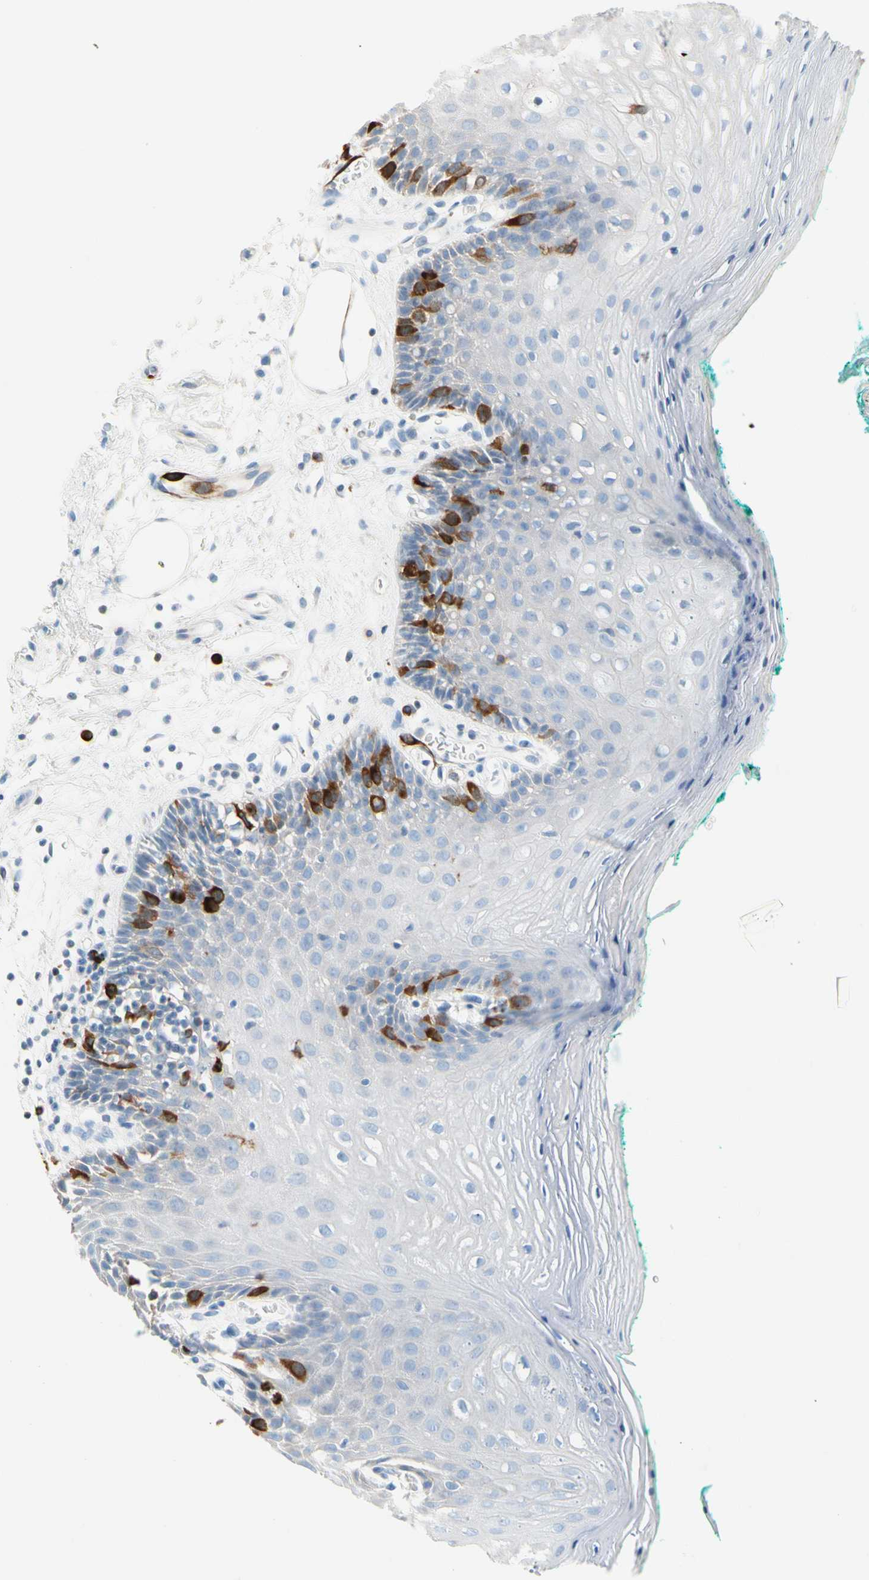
{"staining": {"intensity": "strong", "quantity": "<25%", "location": "cytoplasmic/membranous"}, "tissue": "oral mucosa", "cell_type": "Squamous epithelial cells", "image_type": "normal", "snomed": [{"axis": "morphology", "description": "Normal tissue, NOS"}, {"axis": "topography", "description": "Skeletal muscle"}, {"axis": "topography", "description": "Oral tissue"}, {"axis": "topography", "description": "Peripheral nerve tissue"}], "caption": "IHC micrograph of normal oral mucosa: human oral mucosa stained using IHC reveals medium levels of strong protein expression localized specifically in the cytoplasmic/membranous of squamous epithelial cells, appearing as a cytoplasmic/membranous brown color.", "gene": "TACC3", "patient": {"sex": "female", "age": 84}}